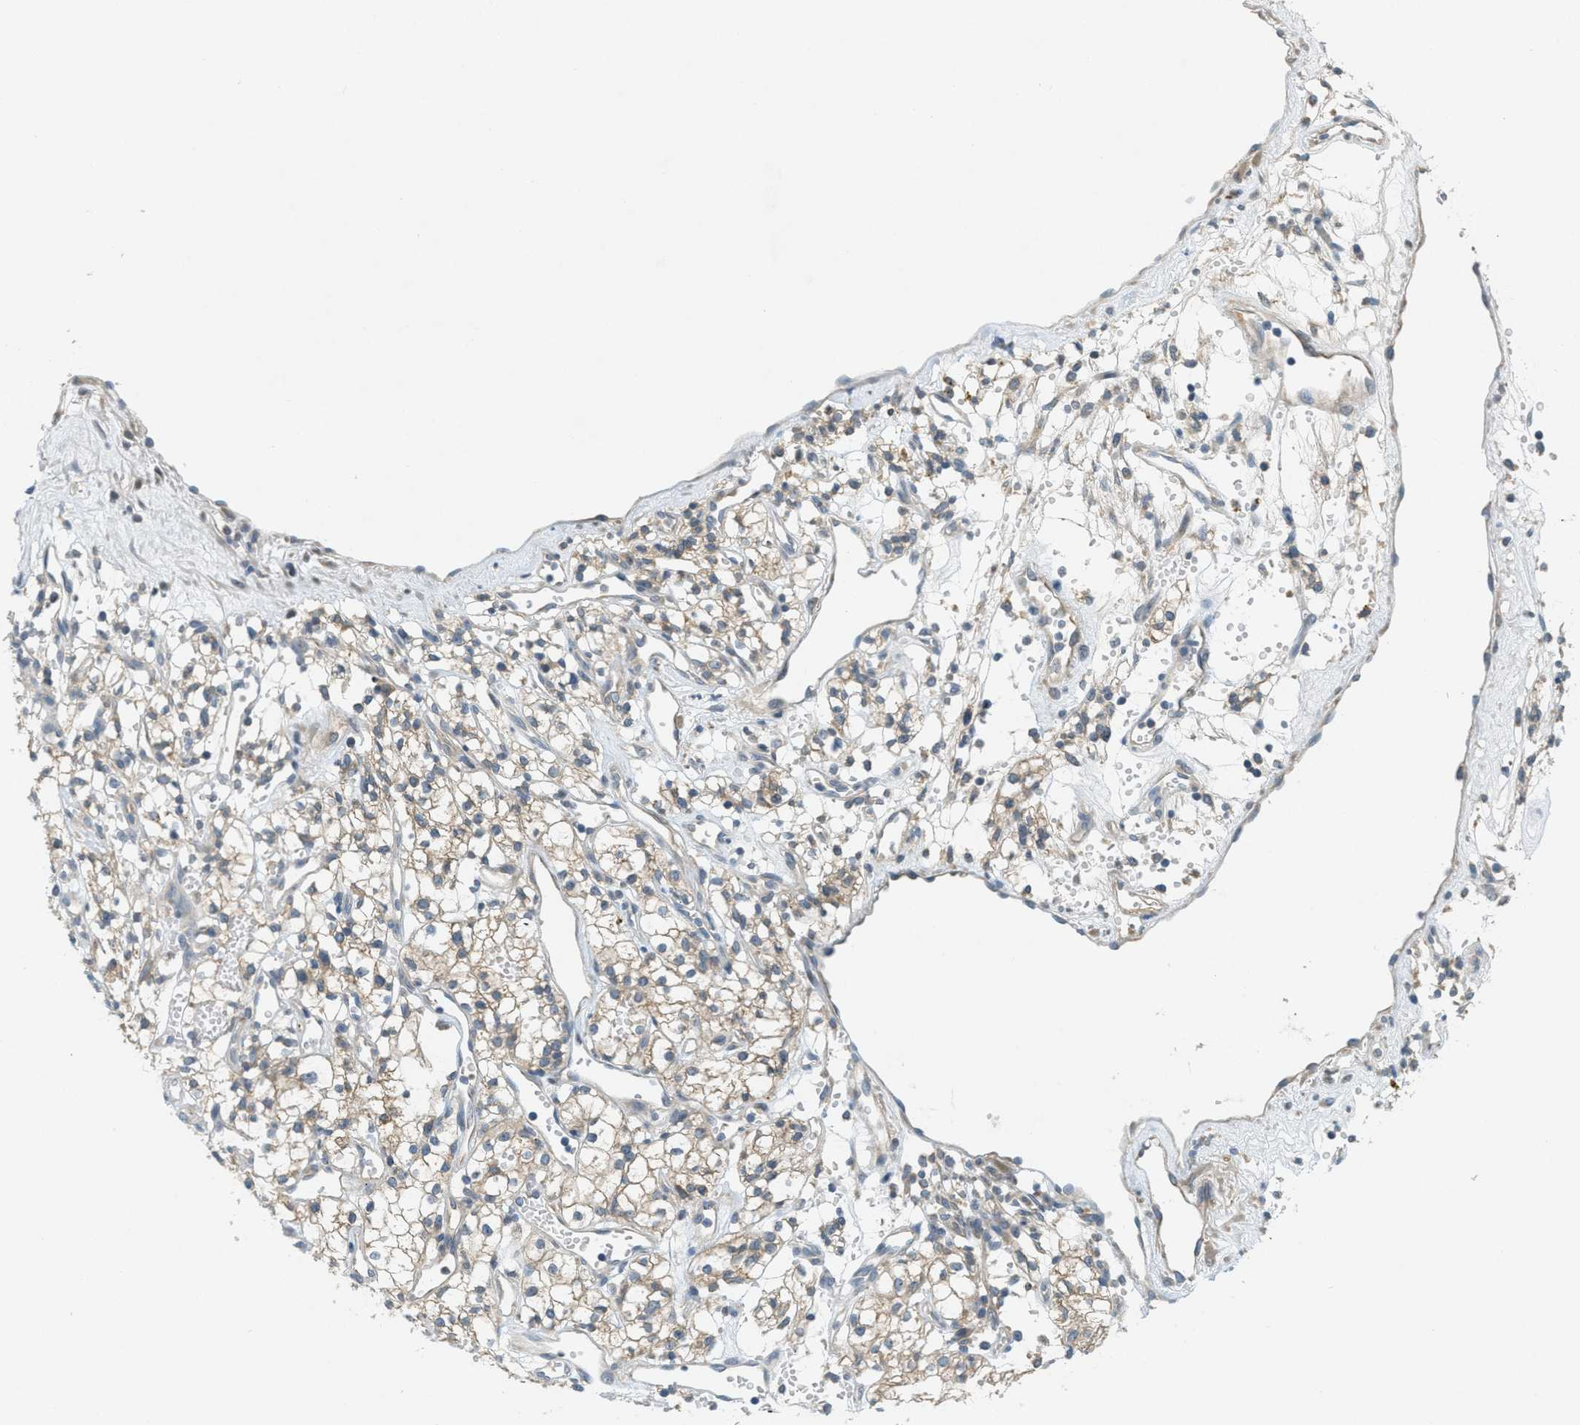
{"staining": {"intensity": "weak", "quantity": "25%-75%", "location": "cytoplasmic/membranous"}, "tissue": "renal cancer", "cell_type": "Tumor cells", "image_type": "cancer", "snomed": [{"axis": "morphology", "description": "Adenocarcinoma, NOS"}, {"axis": "topography", "description": "Kidney"}], "caption": "Weak cytoplasmic/membranous protein expression is present in approximately 25%-75% of tumor cells in renal adenocarcinoma.", "gene": "SIGMAR1", "patient": {"sex": "male", "age": 59}}